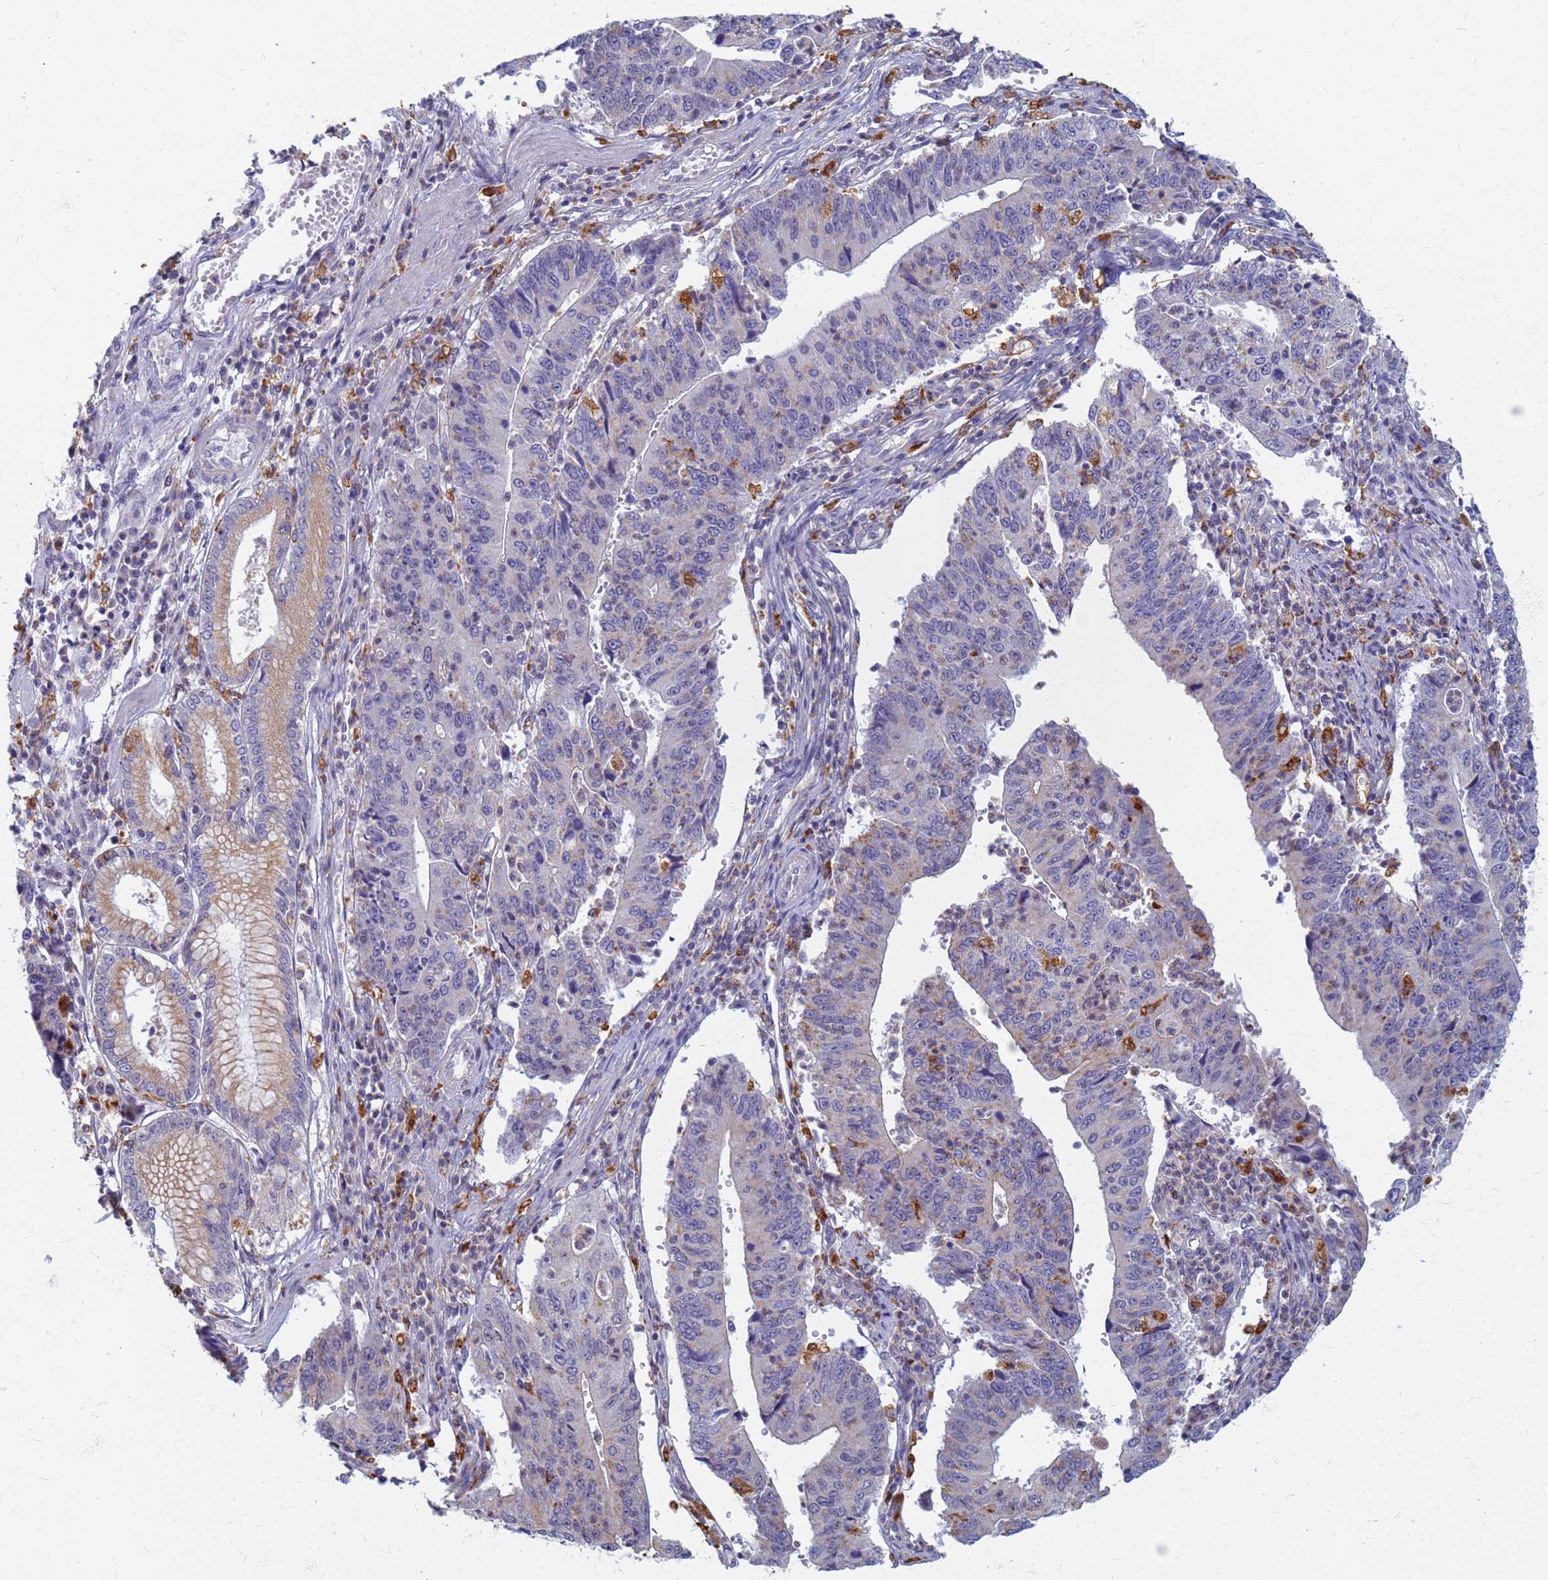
{"staining": {"intensity": "negative", "quantity": "none", "location": "none"}, "tissue": "stomach cancer", "cell_type": "Tumor cells", "image_type": "cancer", "snomed": [{"axis": "morphology", "description": "Adenocarcinoma, NOS"}, {"axis": "topography", "description": "Stomach"}], "caption": "Adenocarcinoma (stomach) was stained to show a protein in brown. There is no significant positivity in tumor cells. (DAB (3,3'-diaminobenzidine) immunohistochemistry (IHC) visualized using brightfield microscopy, high magnification).", "gene": "ATP6V1E1", "patient": {"sex": "male", "age": 59}}